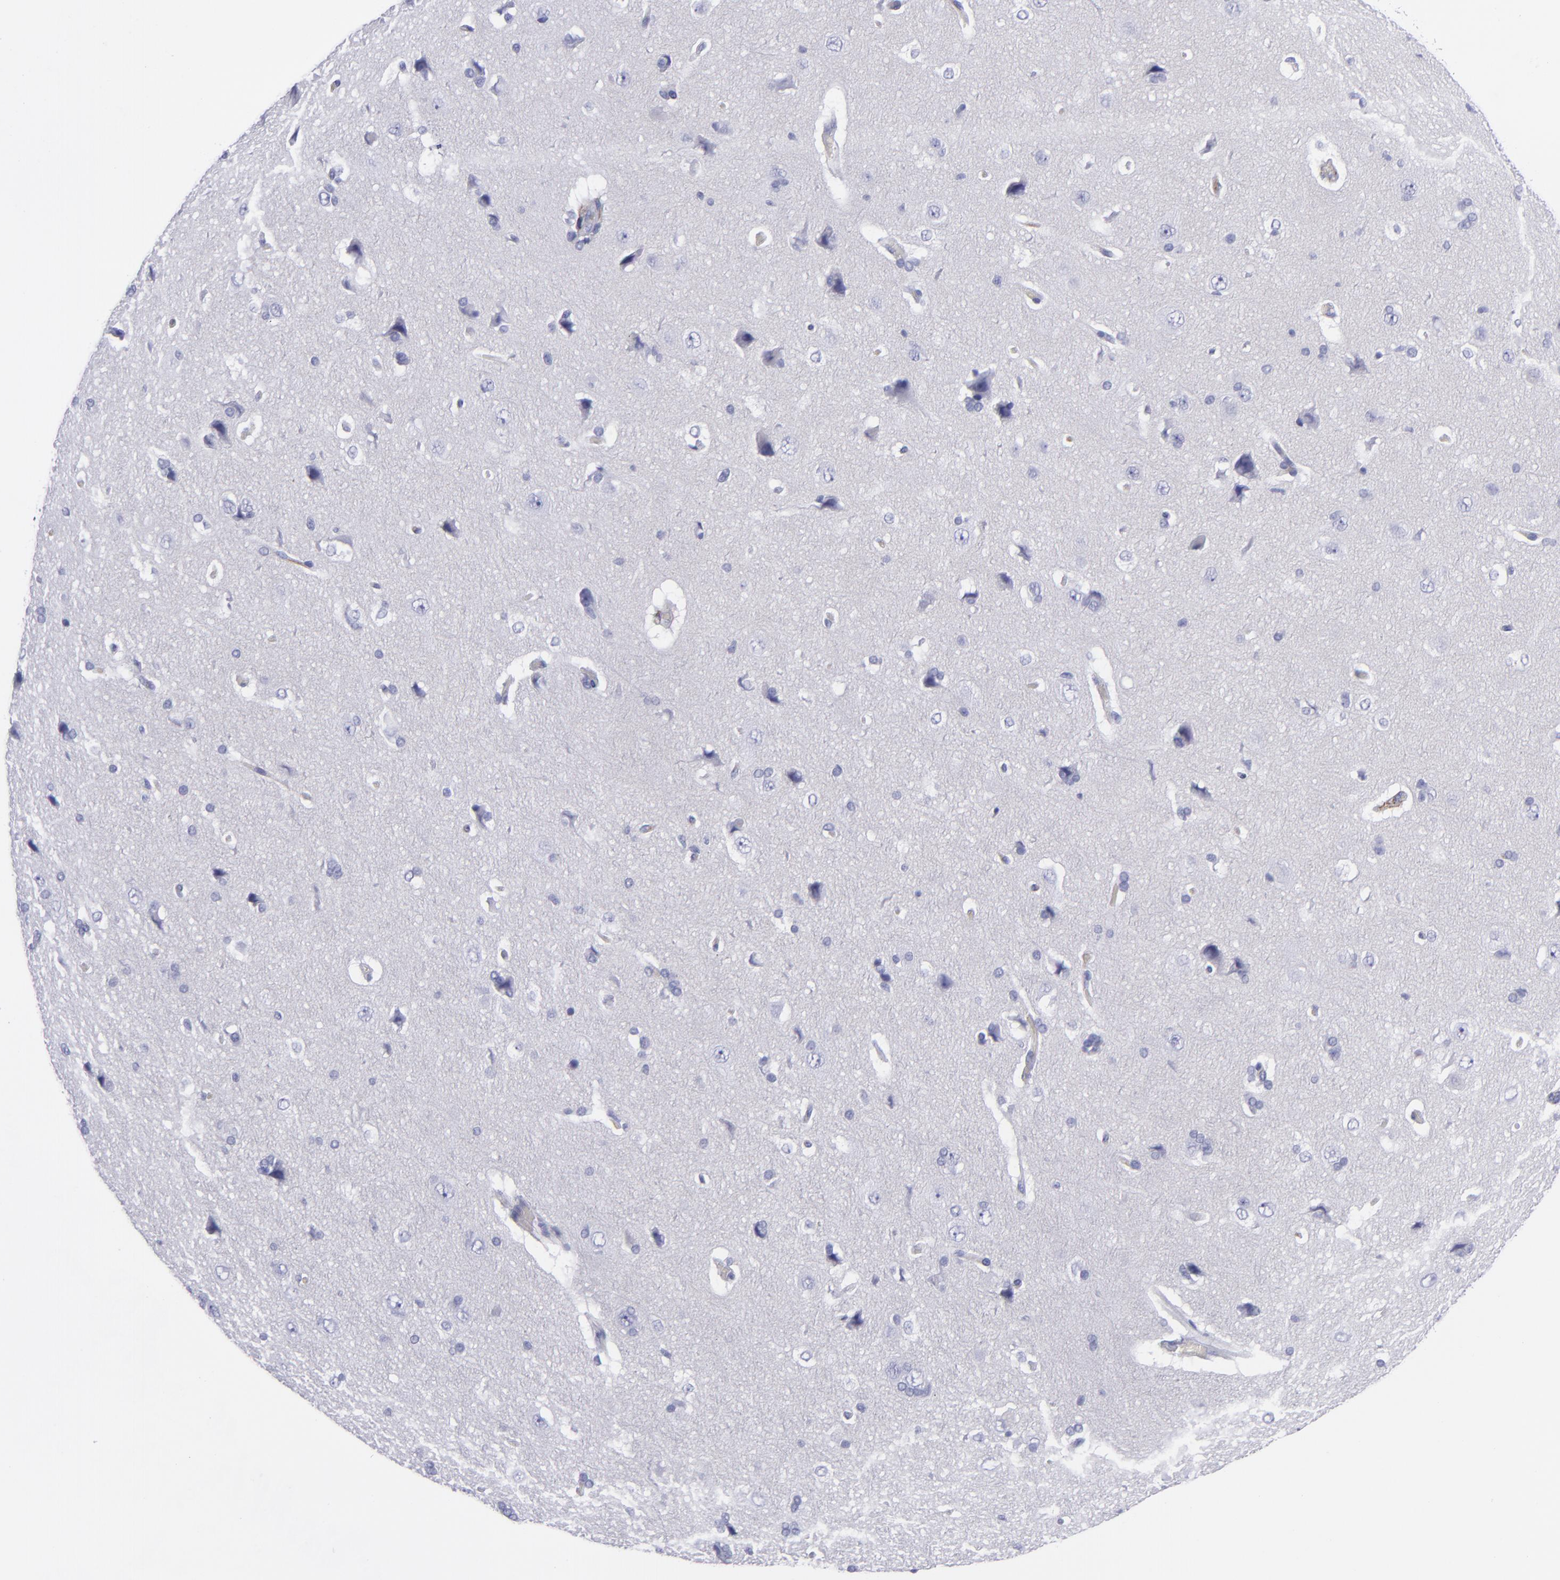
{"staining": {"intensity": "weak", "quantity": "<25%", "location": "cytoplasmic/membranous"}, "tissue": "cerebral cortex", "cell_type": "Endothelial cells", "image_type": "normal", "snomed": [{"axis": "morphology", "description": "Normal tissue, NOS"}, {"axis": "topography", "description": "Cerebral cortex"}], "caption": "Human cerebral cortex stained for a protein using IHC reveals no positivity in endothelial cells.", "gene": "ACE", "patient": {"sex": "female", "age": 45}}